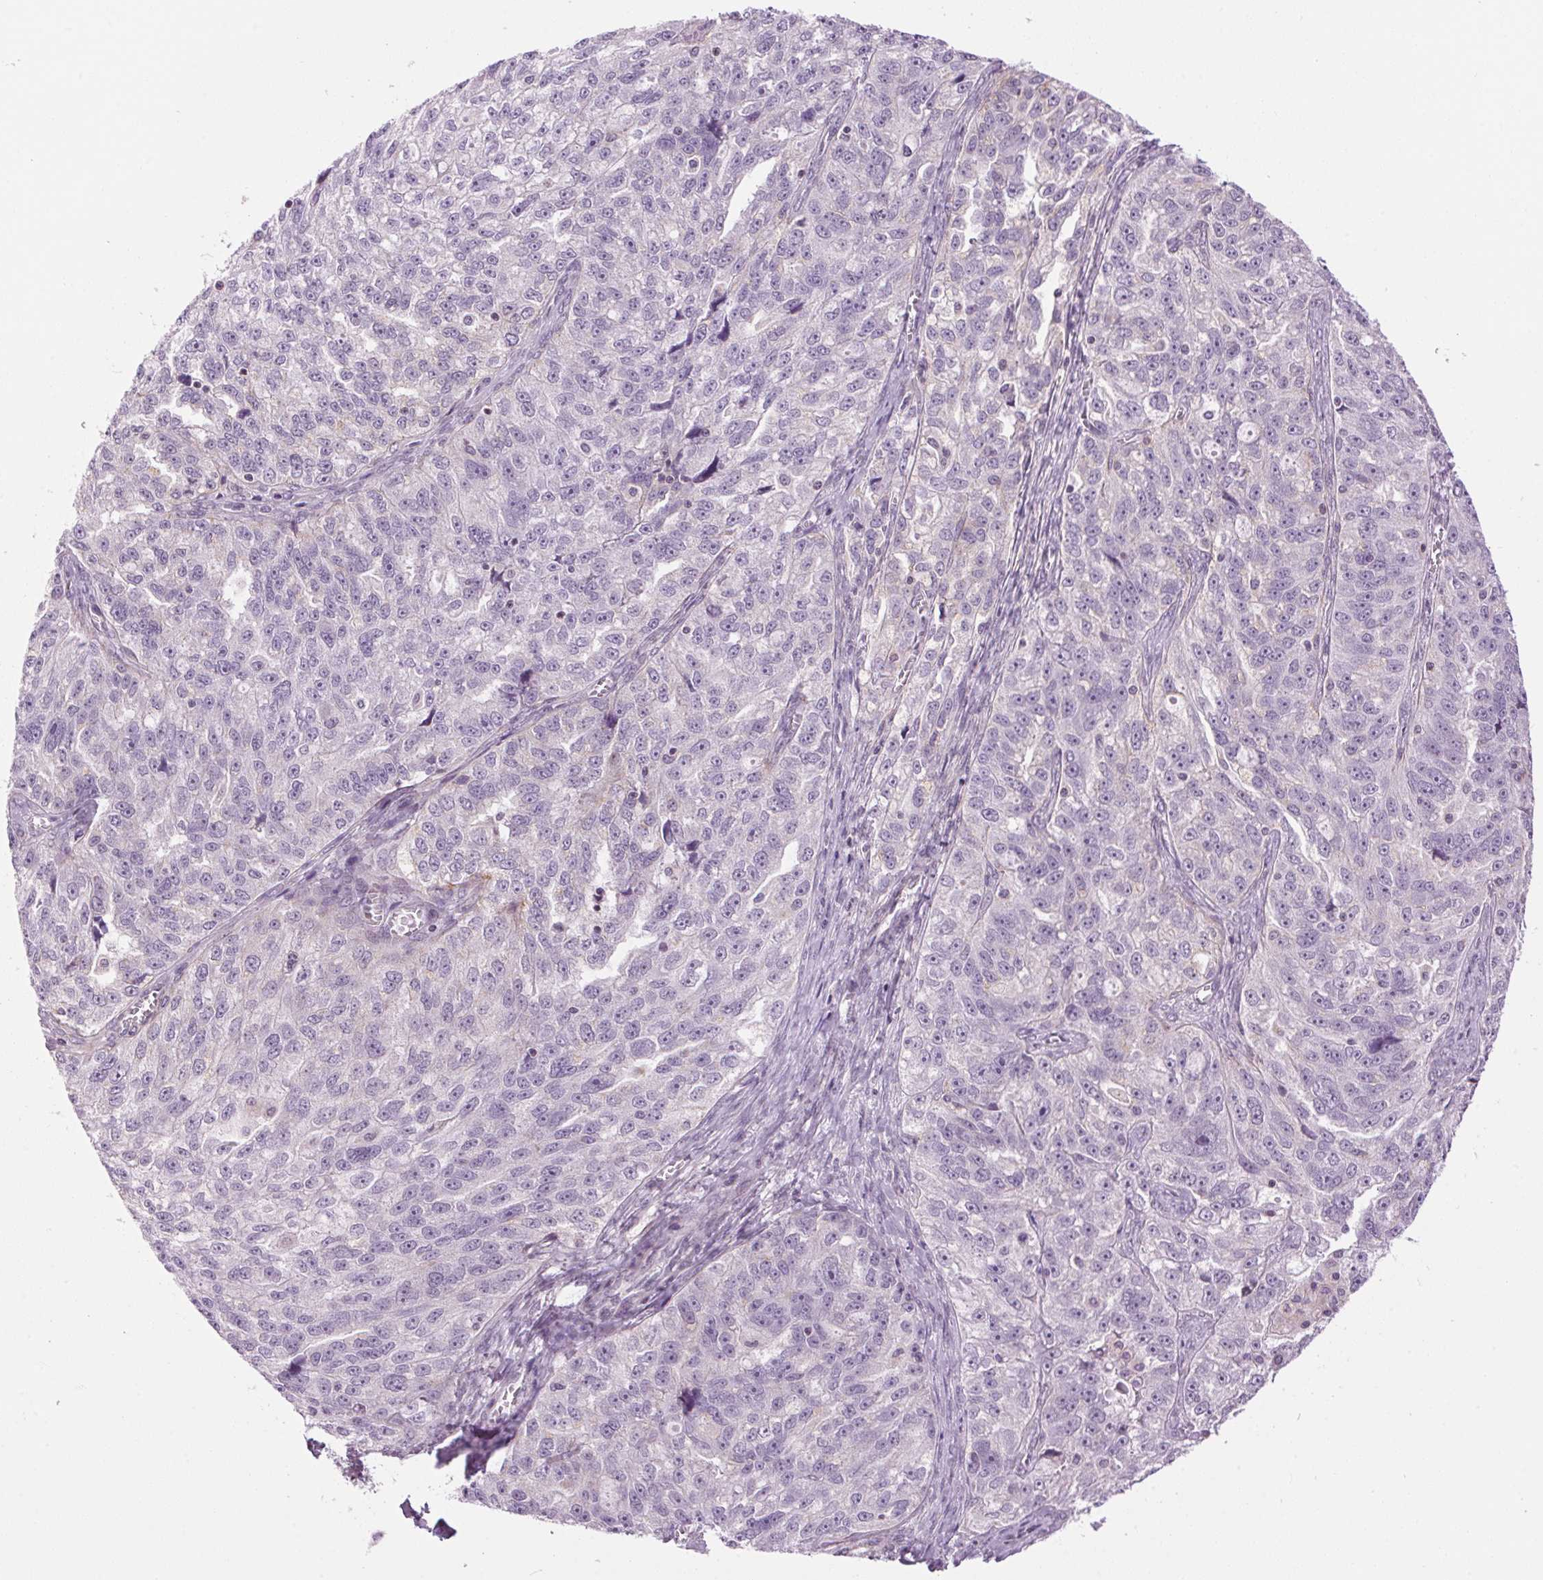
{"staining": {"intensity": "negative", "quantity": "none", "location": "none"}, "tissue": "ovarian cancer", "cell_type": "Tumor cells", "image_type": "cancer", "snomed": [{"axis": "morphology", "description": "Cystadenocarcinoma, serous, NOS"}, {"axis": "topography", "description": "Ovary"}], "caption": "Tumor cells show no significant positivity in ovarian cancer (serous cystadenocarcinoma).", "gene": "SMIM13", "patient": {"sex": "female", "age": 51}}